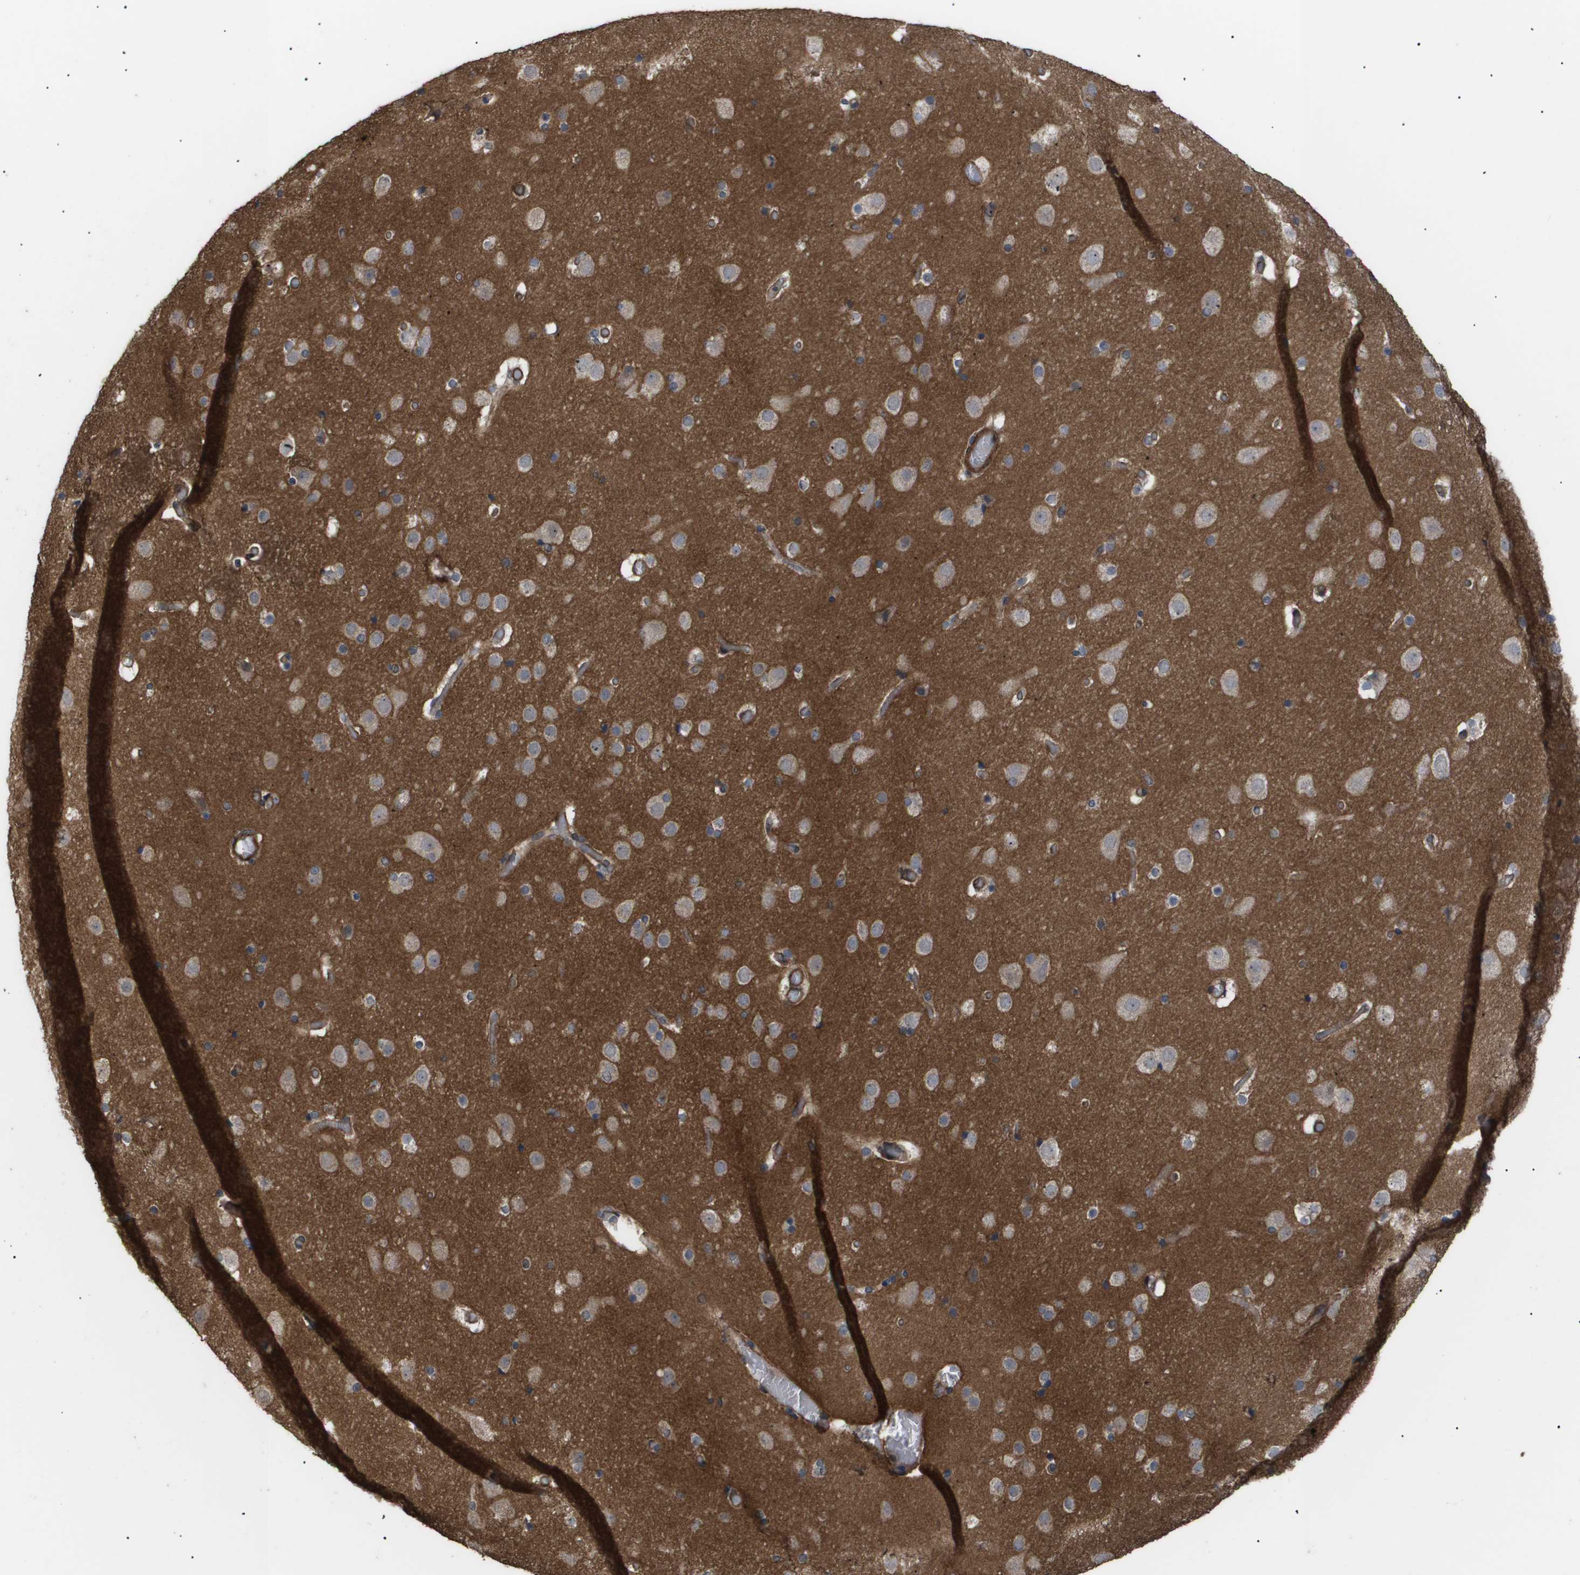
{"staining": {"intensity": "moderate", "quantity": ">75%", "location": "cytoplasmic/membranous"}, "tissue": "cerebral cortex", "cell_type": "Endothelial cells", "image_type": "normal", "snomed": [{"axis": "morphology", "description": "Normal tissue, NOS"}, {"axis": "topography", "description": "Cerebral cortex"}], "caption": "Protein staining displays moderate cytoplasmic/membranous staining in about >75% of endothelial cells in benign cerebral cortex.", "gene": "CUL5", "patient": {"sex": "male", "age": 57}}